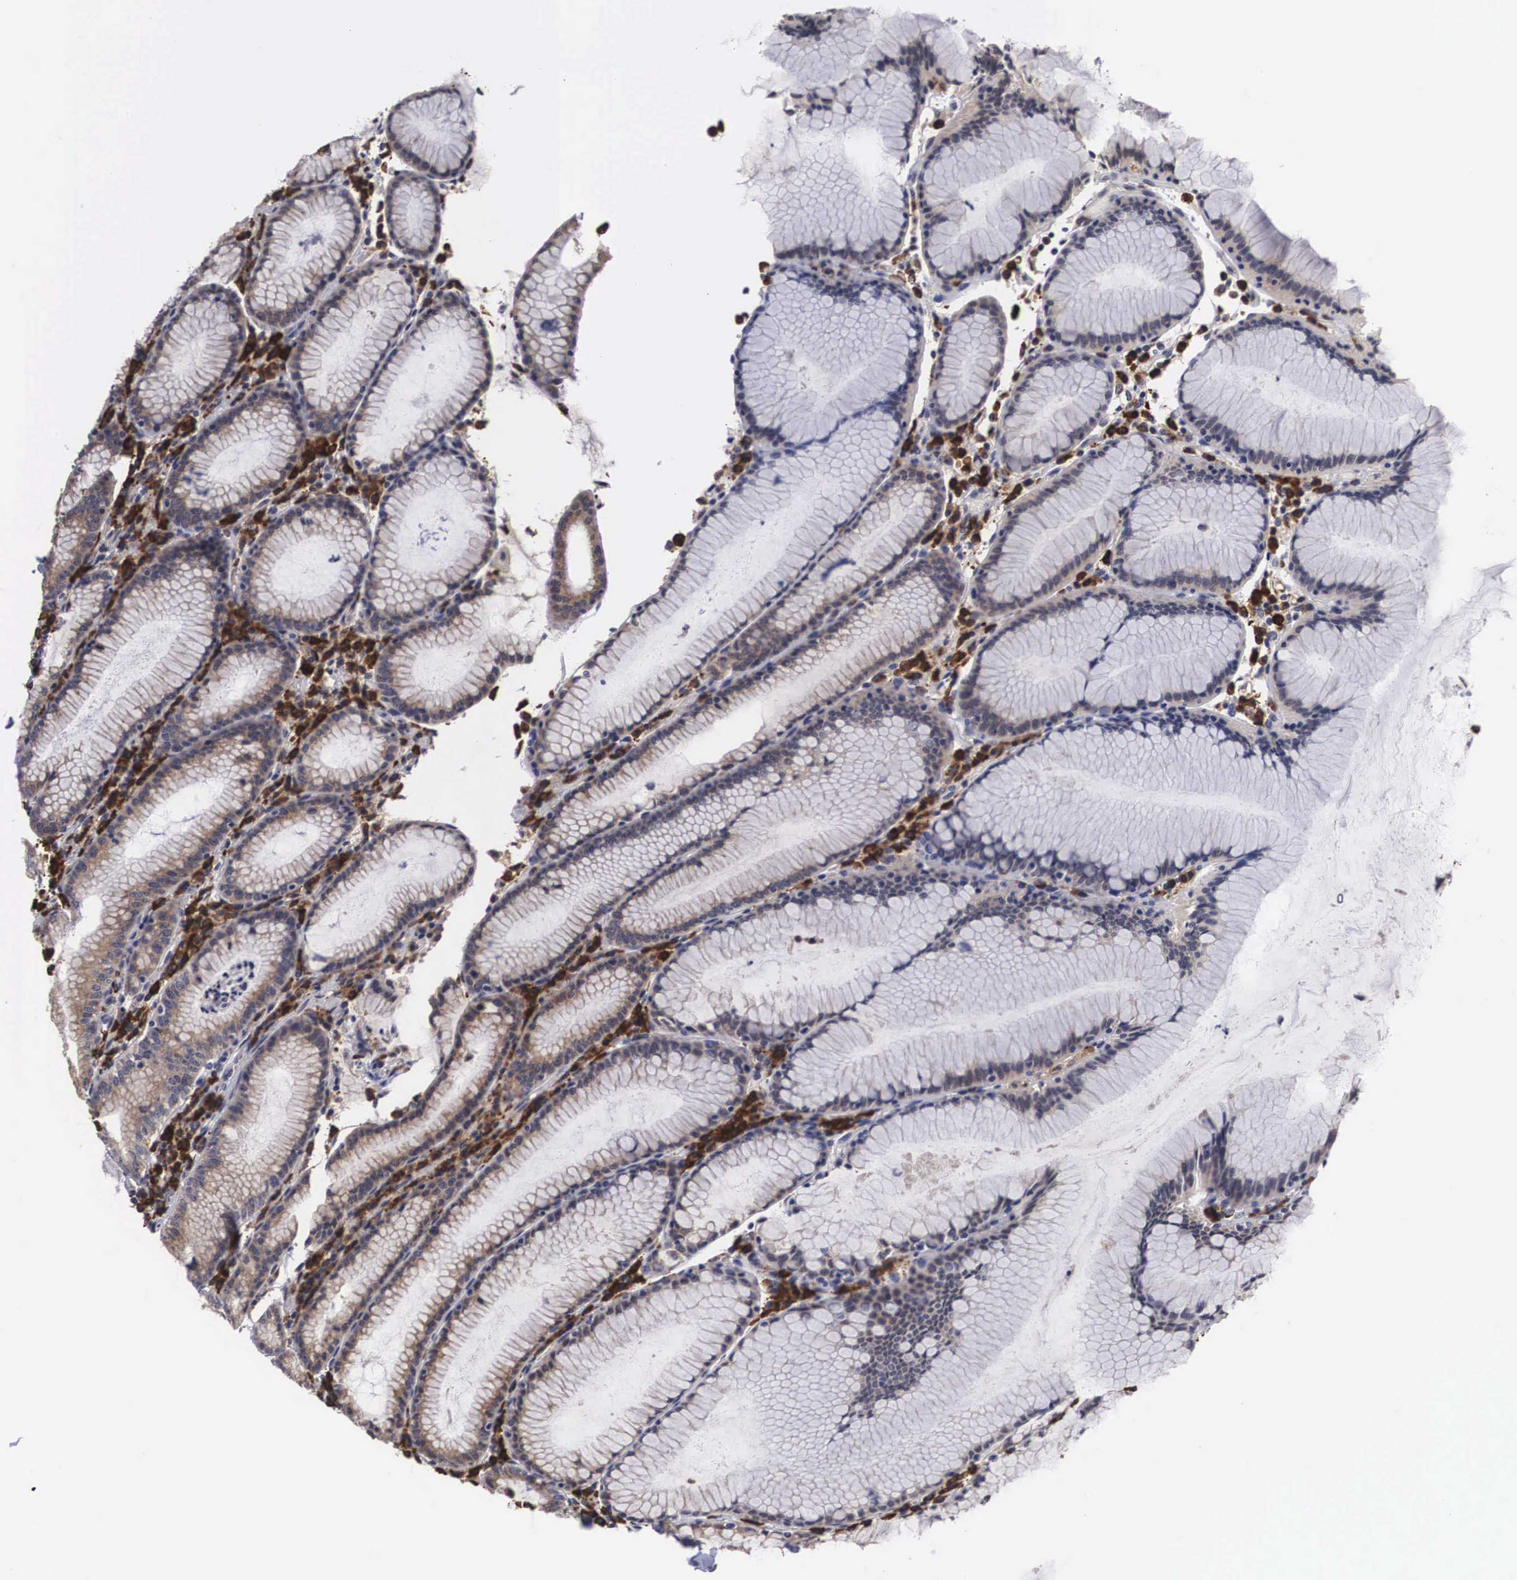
{"staining": {"intensity": "strong", "quantity": "25%-75%", "location": "cytoplasmic/membranous"}, "tissue": "stomach", "cell_type": "Glandular cells", "image_type": "normal", "snomed": [{"axis": "morphology", "description": "Normal tissue, NOS"}, {"axis": "topography", "description": "Stomach, lower"}], "caption": "A high amount of strong cytoplasmic/membranous expression is identified in about 25%-75% of glandular cells in unremarkable stomach.", "gene": "CRELD2", "patient": {"sex": "female", "age": 43}}